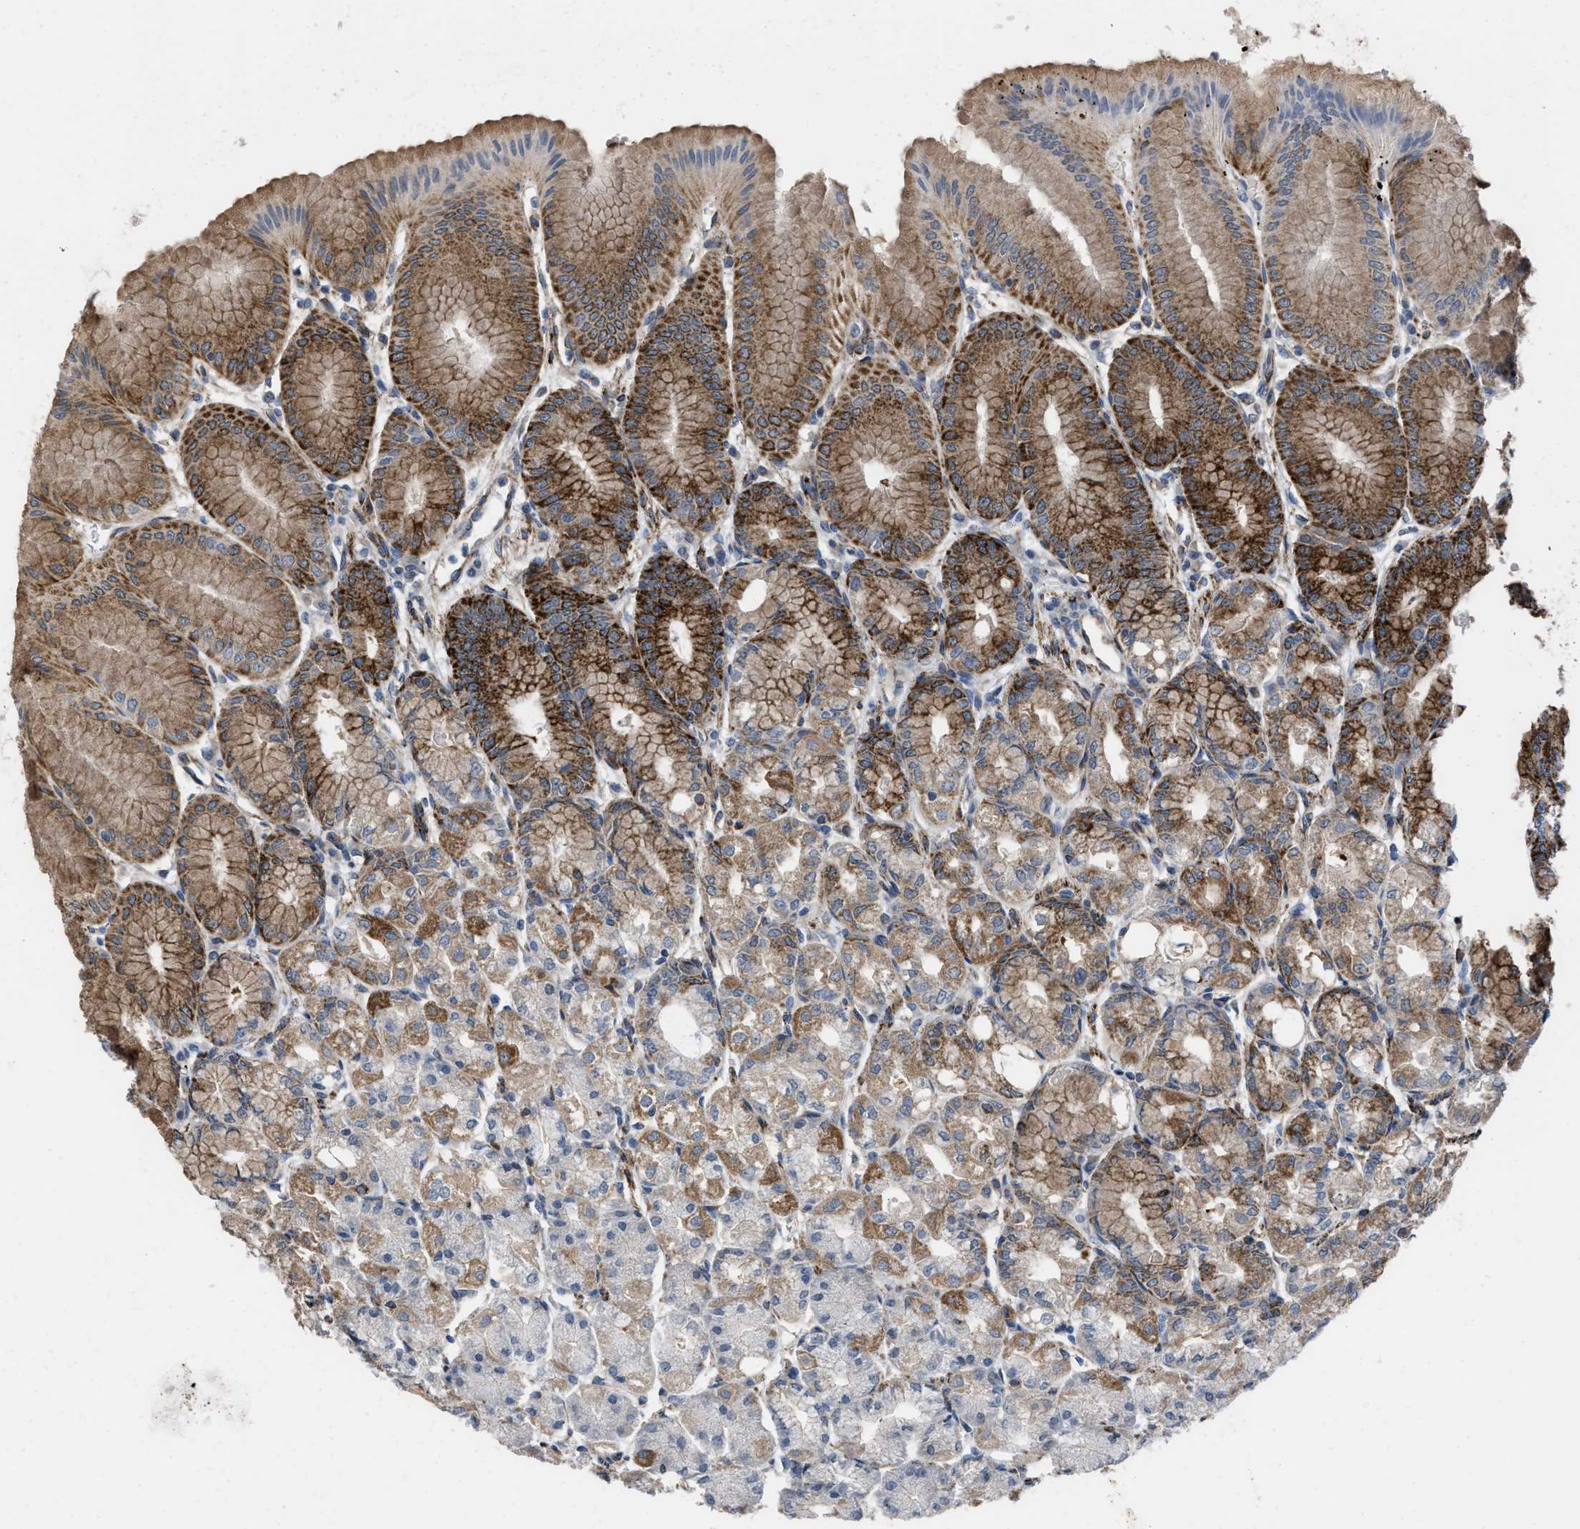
{"staining": {"intensity": "strong", "quantity": ">75%", "location": "cytoplasmic/membranous"}, "tissue": "stomach", "cell_type": "Glandular cells", "image_type": "normal", "snomed": [{"axis": "morphology", "description": "Normal tissue, NOS"}, {"axis": "topography", "description": "Stomach, lower"}], "caption": "Immunohistochemical staining of normal stomach shows high levels of strong cytoplasmic/membranous staining in approximately >75% of glandular cells. The staining was performed using DAB, with brown indicating positive protein expression. Nuclei are stained blue with hematoxylin.", "gene": "AKAP1", "patient": {"sex": "male", "age": 71}}